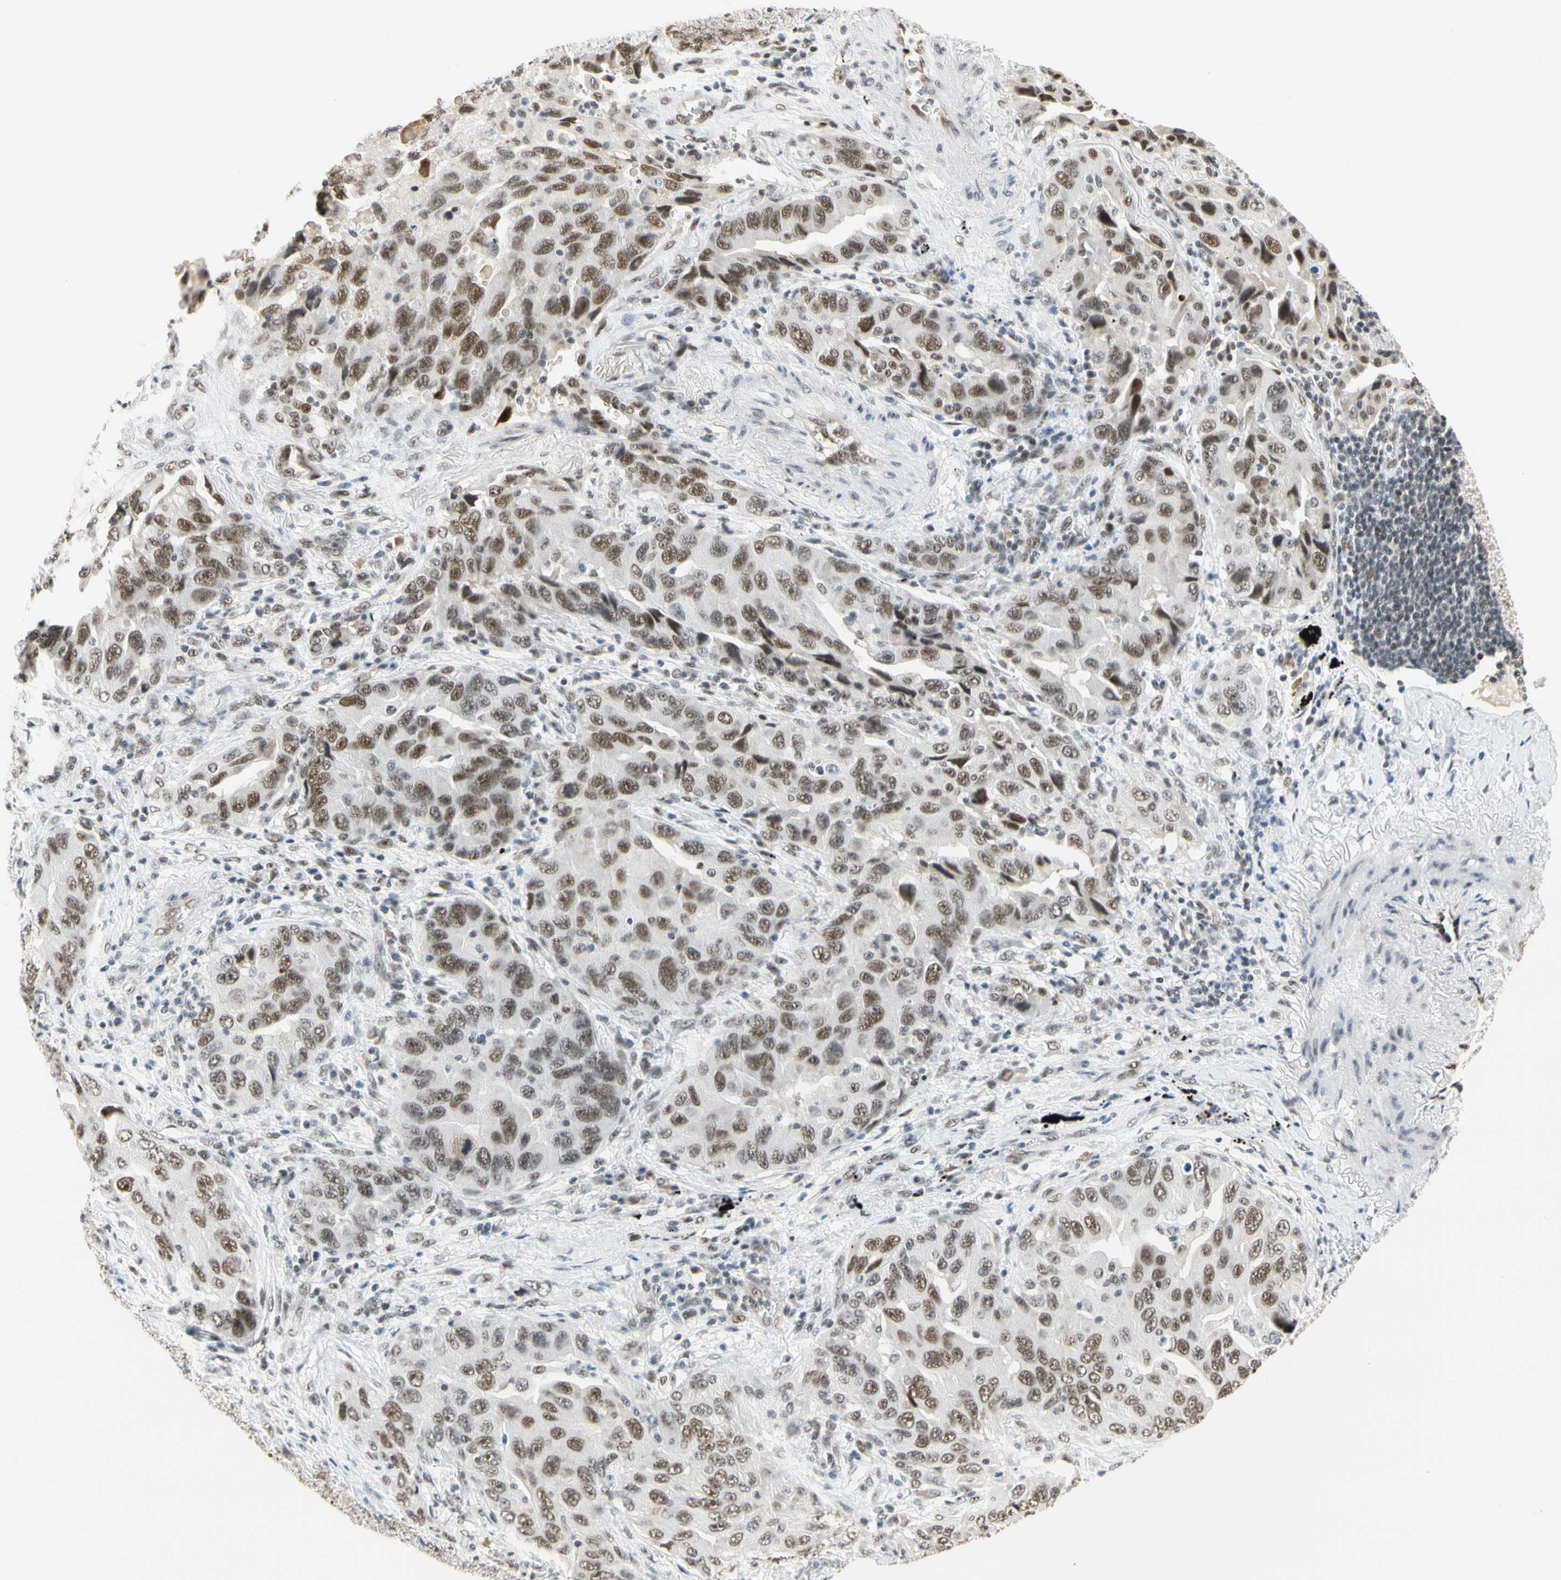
{"staining": {"intensity": "moderate", "quantity": ">75%", "location": "nuclear"}, "tissue": "lung cancer", "cell_type": "Tumor cells", "image_type": "cancer", "snomed": [{"axis": "morphology", "description": "Adenocarcinoma, NOS"}, {"axis": "topography", "description": "Lung"}], "caption": "Immunohistochemistry image of human adenocarcinoma (lung) stained for a protein (brown), which exhibits medium levels of moderate nuclear positivity in about >75% of tumor cells.", "gene": "ZSCAN16", "patient": {"sex": "female", "age": 65}}